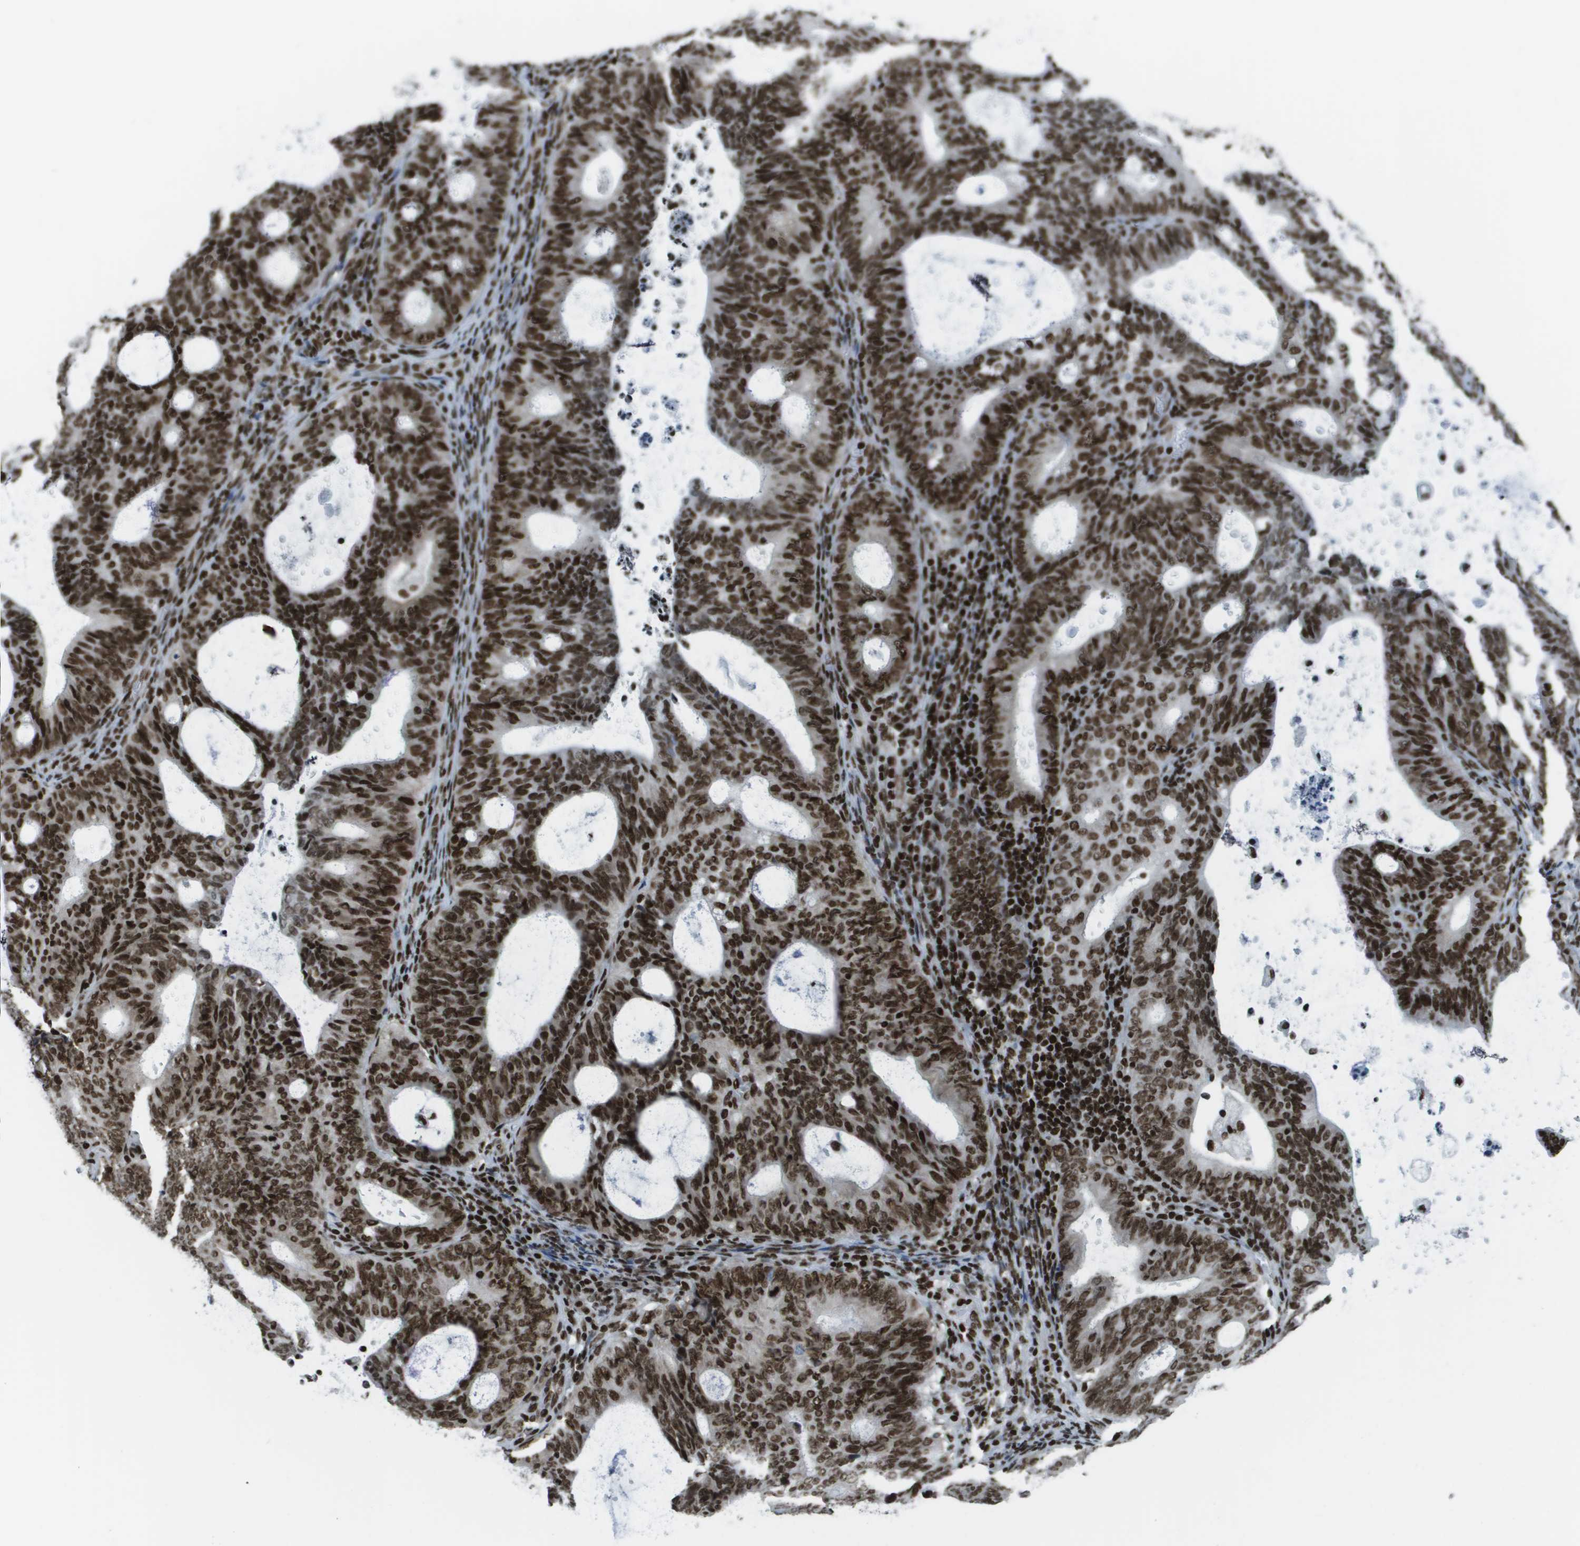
{"staining": {"intensity": "strong", "quantity": ">75%", "location": "nuclear"}, "tissue": "endometrial cancer", "cell_type": "Tumor cells", "image_type": "cancer", "snomed": [{"axis": "morphology", "description": "Adenocarcinoma, NOS"}, {"axis": "topography", "description": "Uterus"}], "caption": "Brown immunohistochemical staining in endometrial adenocarcinoma demonstrates strong nuclear staining in about >75% of tumor cells. (DAB (3,3'-diaminobenzidine) = brown stain, brightfield microscopy at high magnification).", "gene": "GLYR1", "patient": {"sex": "female", "age": 83}}